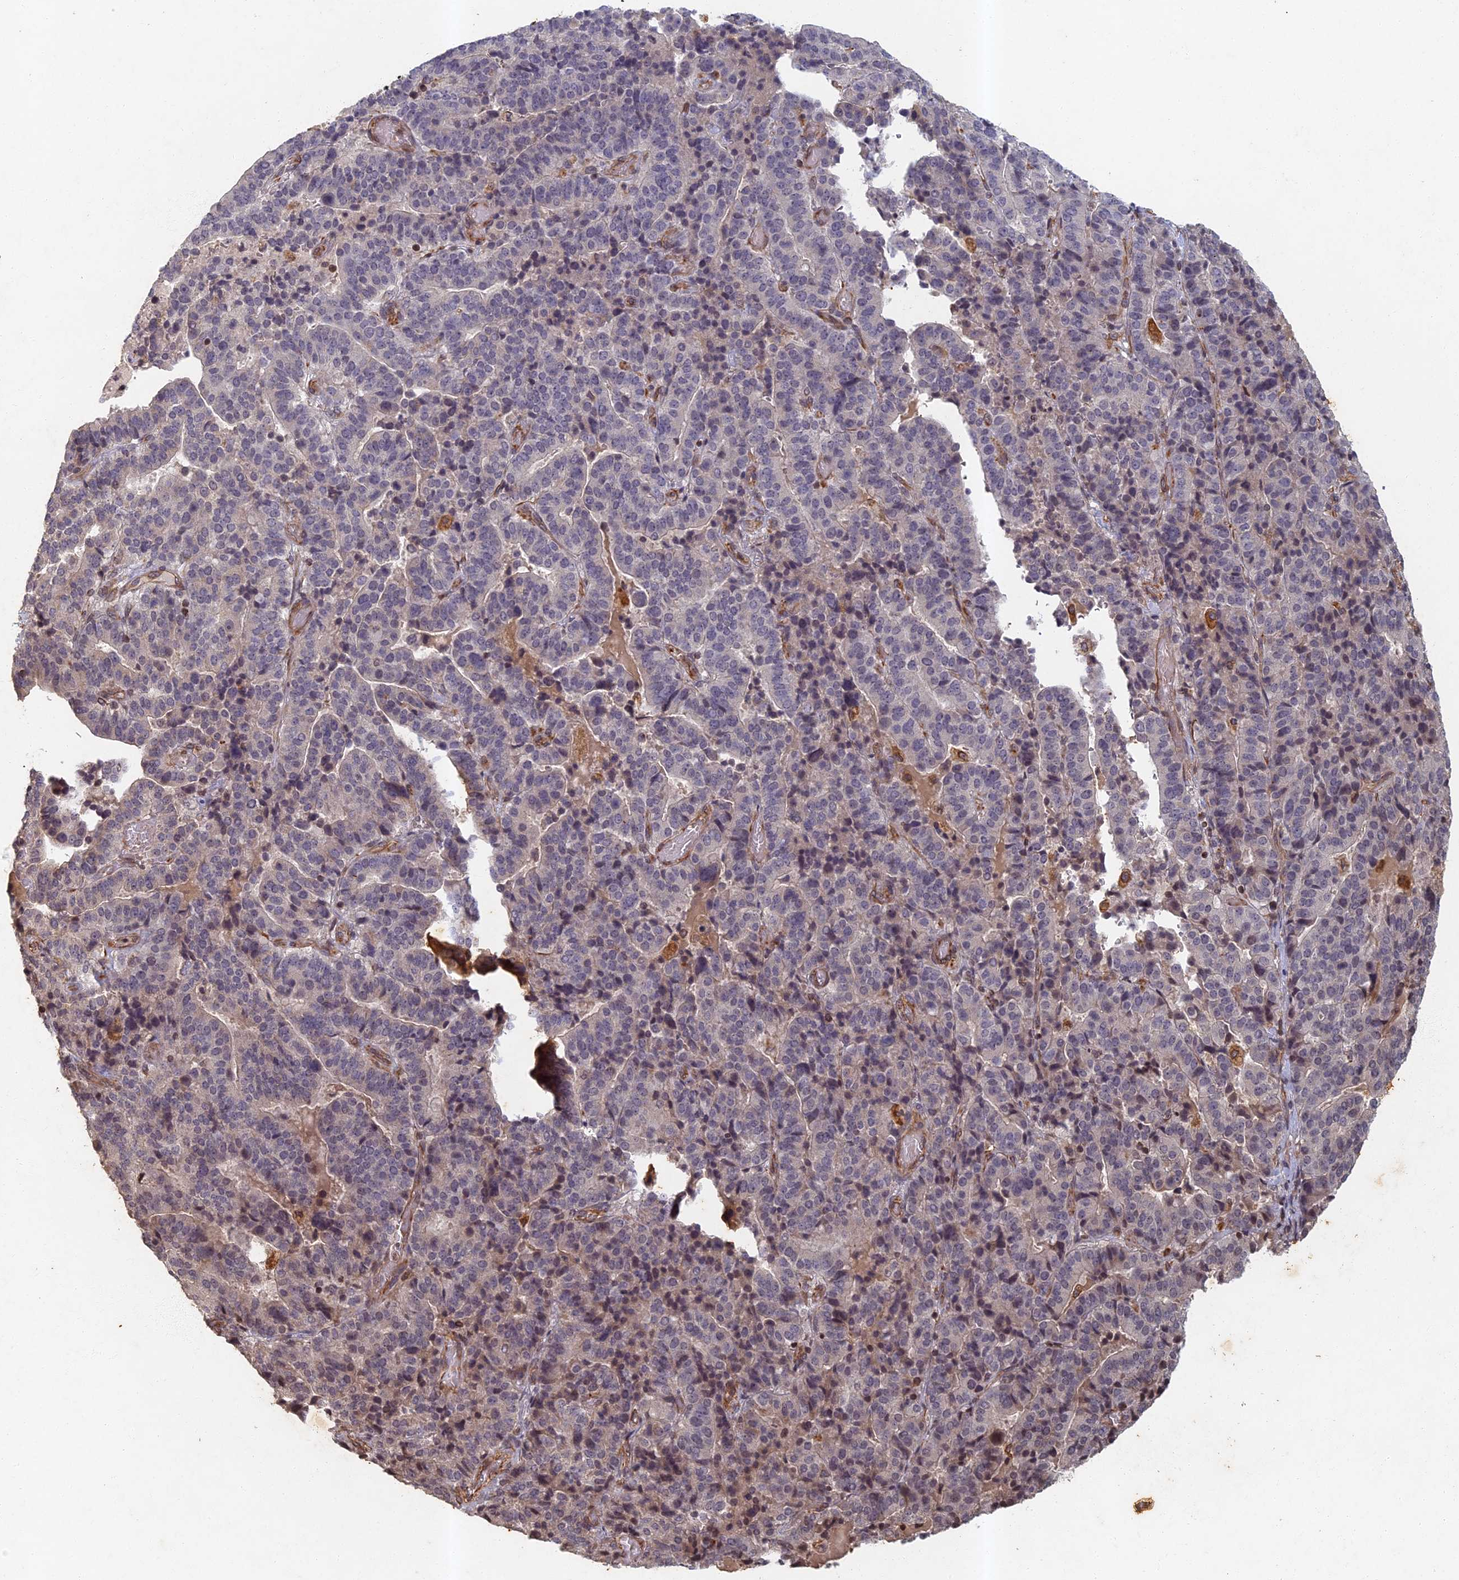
{"staining": {"intensity": "negative", "quantity": "none", "location": "none"}, "tissue": "stomach cancer", "cell_type": "Tumor cells", "image_type": "cancer", "snomed": [{"axis": "morphology", "description": "Adenocarcinoma, NOS"}, {"axis": "topography", "description": "Stomach"}], "caption": "Immunohistochemistry (IHC) of adenocarcinoma (stomach) displays no staining in tumor cells. (Stains: DAB immunohistochemistry with hematoxylin counter stain, Microscopy: brightfield microscopy at high magnification).", "gene": "ABCB10", "patient": {"sex": "male", "age": 48}}